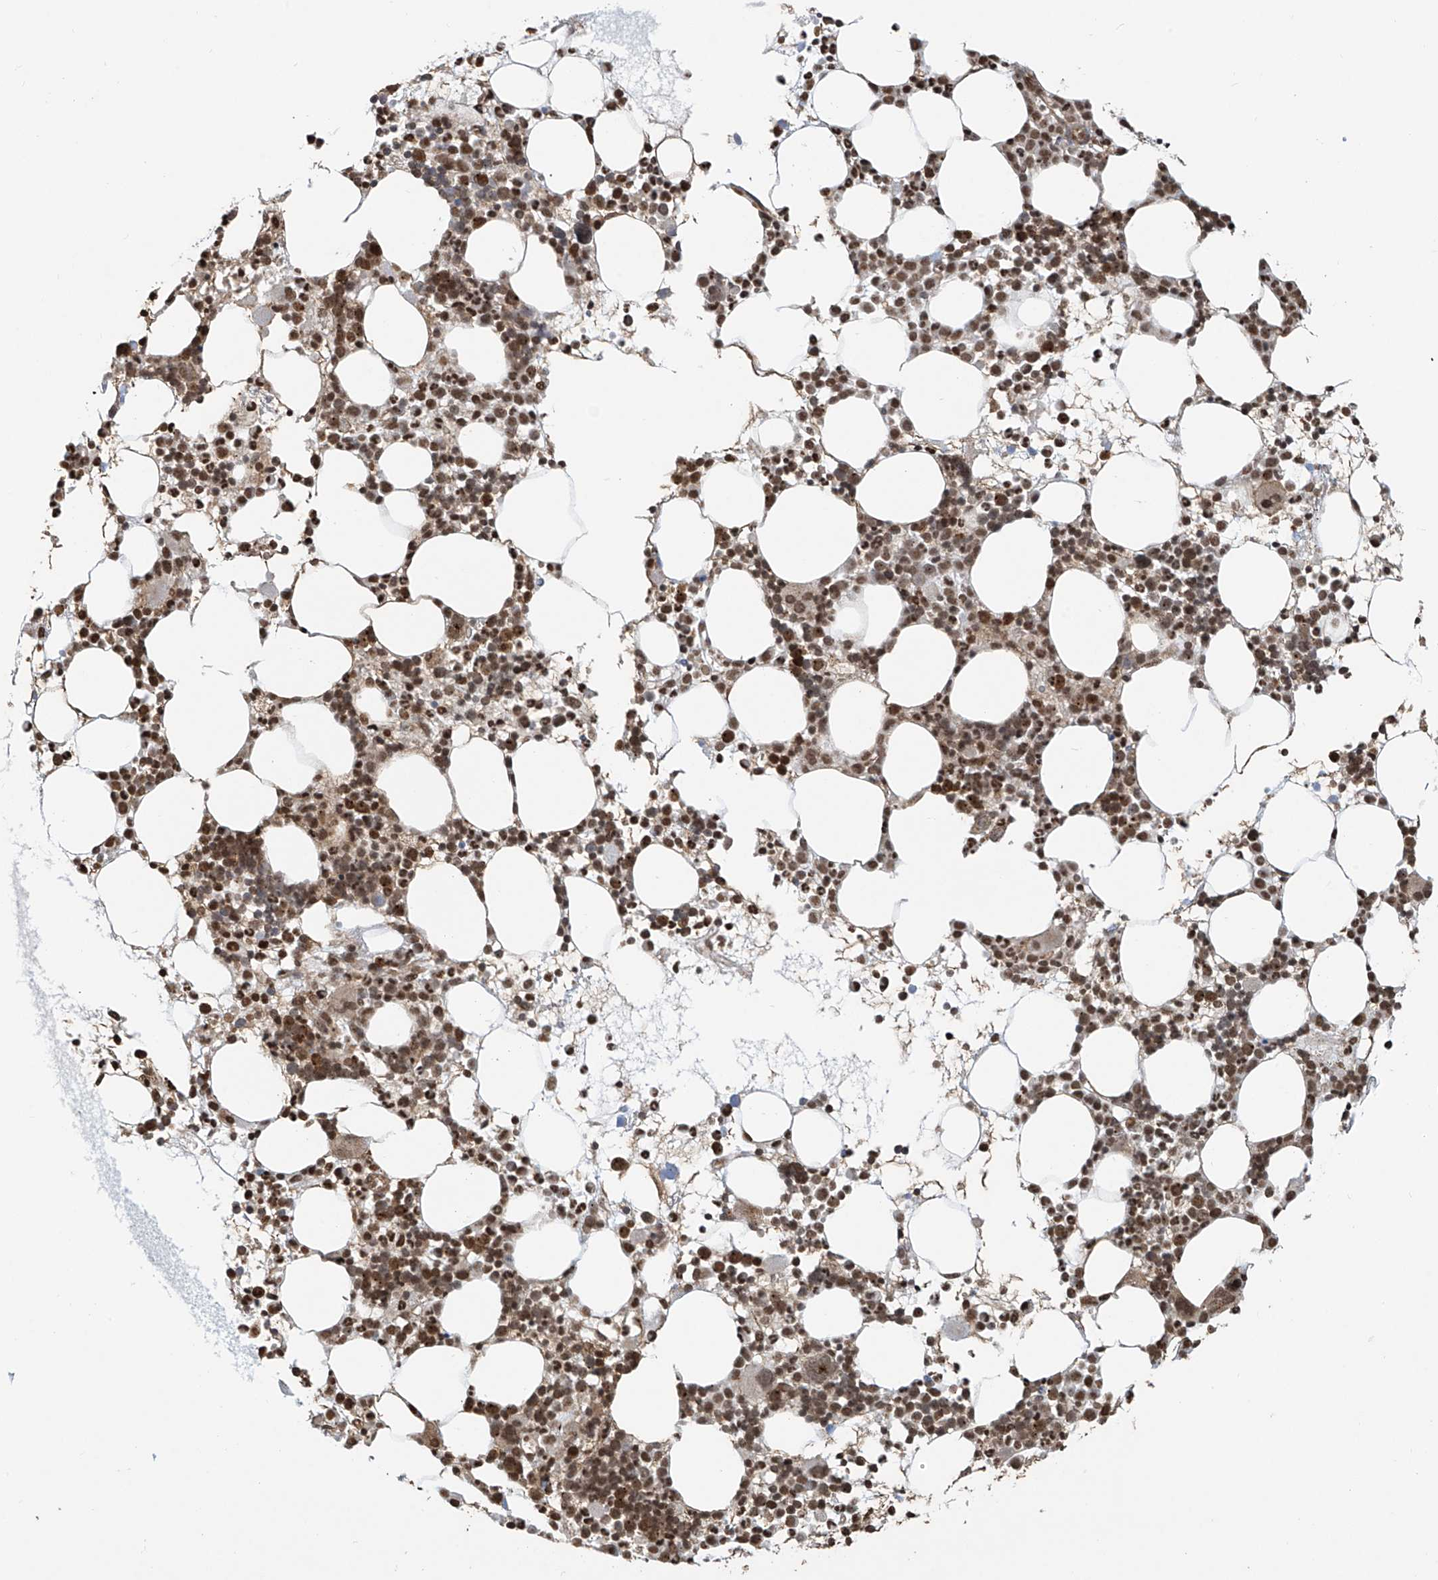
{"staining": {"intensity": "moderate", "quantity": ">75%", "location": "nuclear"}, "tissue": "bone marrow", "cell_type": "Hematopoietic cells", "image_type": "normal", "snomed": [{"axis": "morphology", "description": "Normal tissue, NOS"}, {"axis": "topography", "description": "Bone marrow"}], "caption": "Bone marrow stained with DAB (3,3'-diaminobenzidine) immunohistochemistry (IHC) demonstrates medium levels of moderate nuclear staining in approximately >75% of hematopoietic cells.", "gene": "VMP1", "patient": {"sex": "female", "age": 62}}